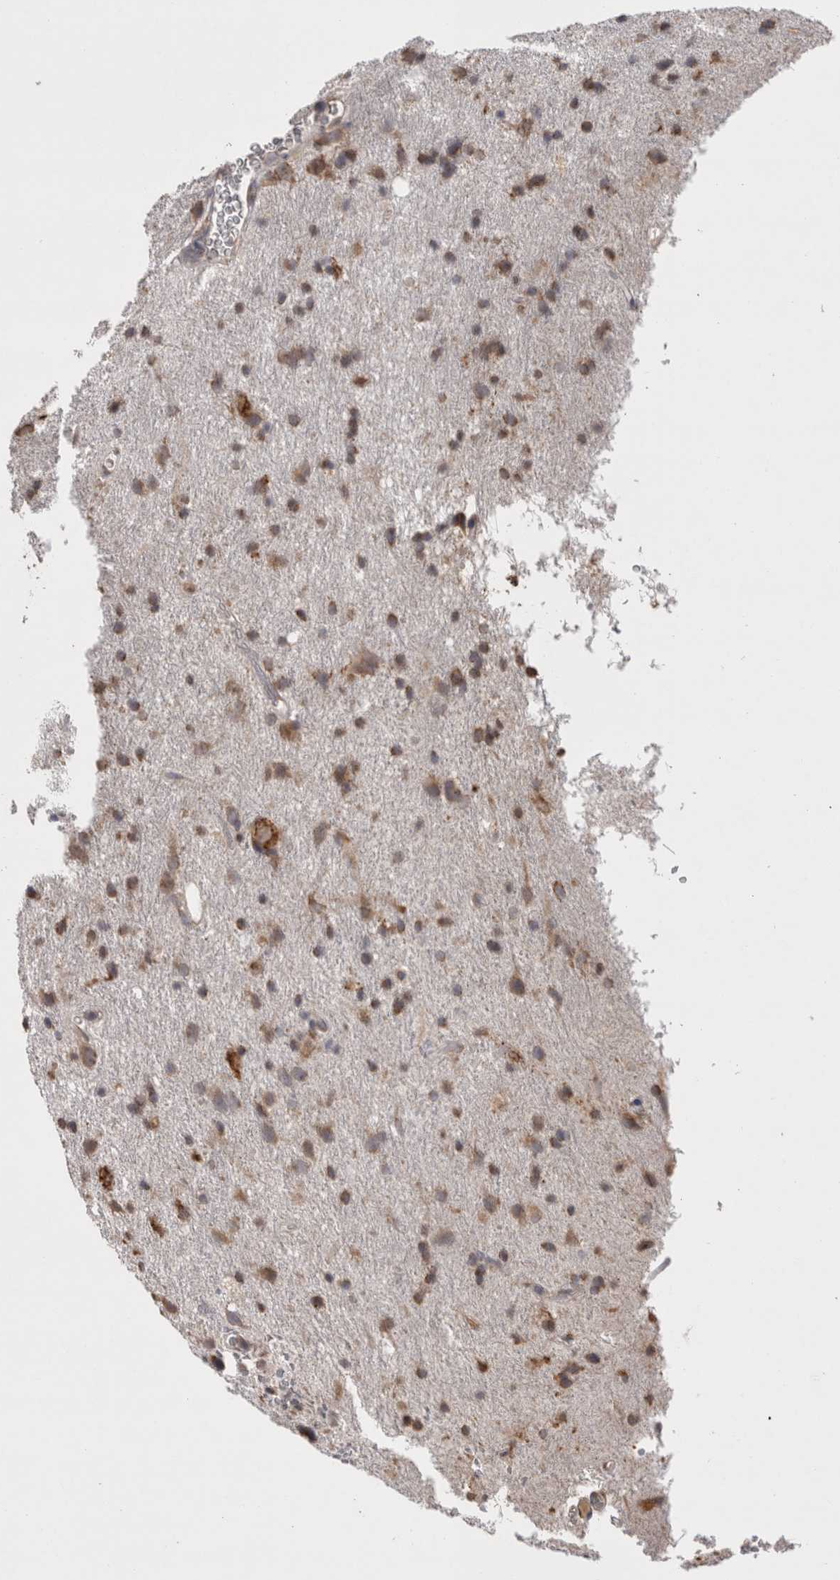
{"staining": {"intensity": "moderate", "quantity": ">75%", "location": "cytoplasmic/membranous"}, "tissue": "glioma", "cell_type": "Tumor cells", "image_type": "cancer", "snomed": [{"axis": "morphology", "description": "Glioma, malignant, Low grade"}, {"axis": "topography", "description": "Brain"}], "caption": "A high-resolution photomicrograph shows IHC staining of malignant glioma (low-grade), which demonstrates moderate cytoplasmic/membranous positivity in approximately >75% of tumor cells. (Stains: DAB in brown, nuclei in blue, Microscopy: brightfield microscopy at high magnification).", "gene": "NOMO1", "patient": {"sex": "male", "age": 77}}